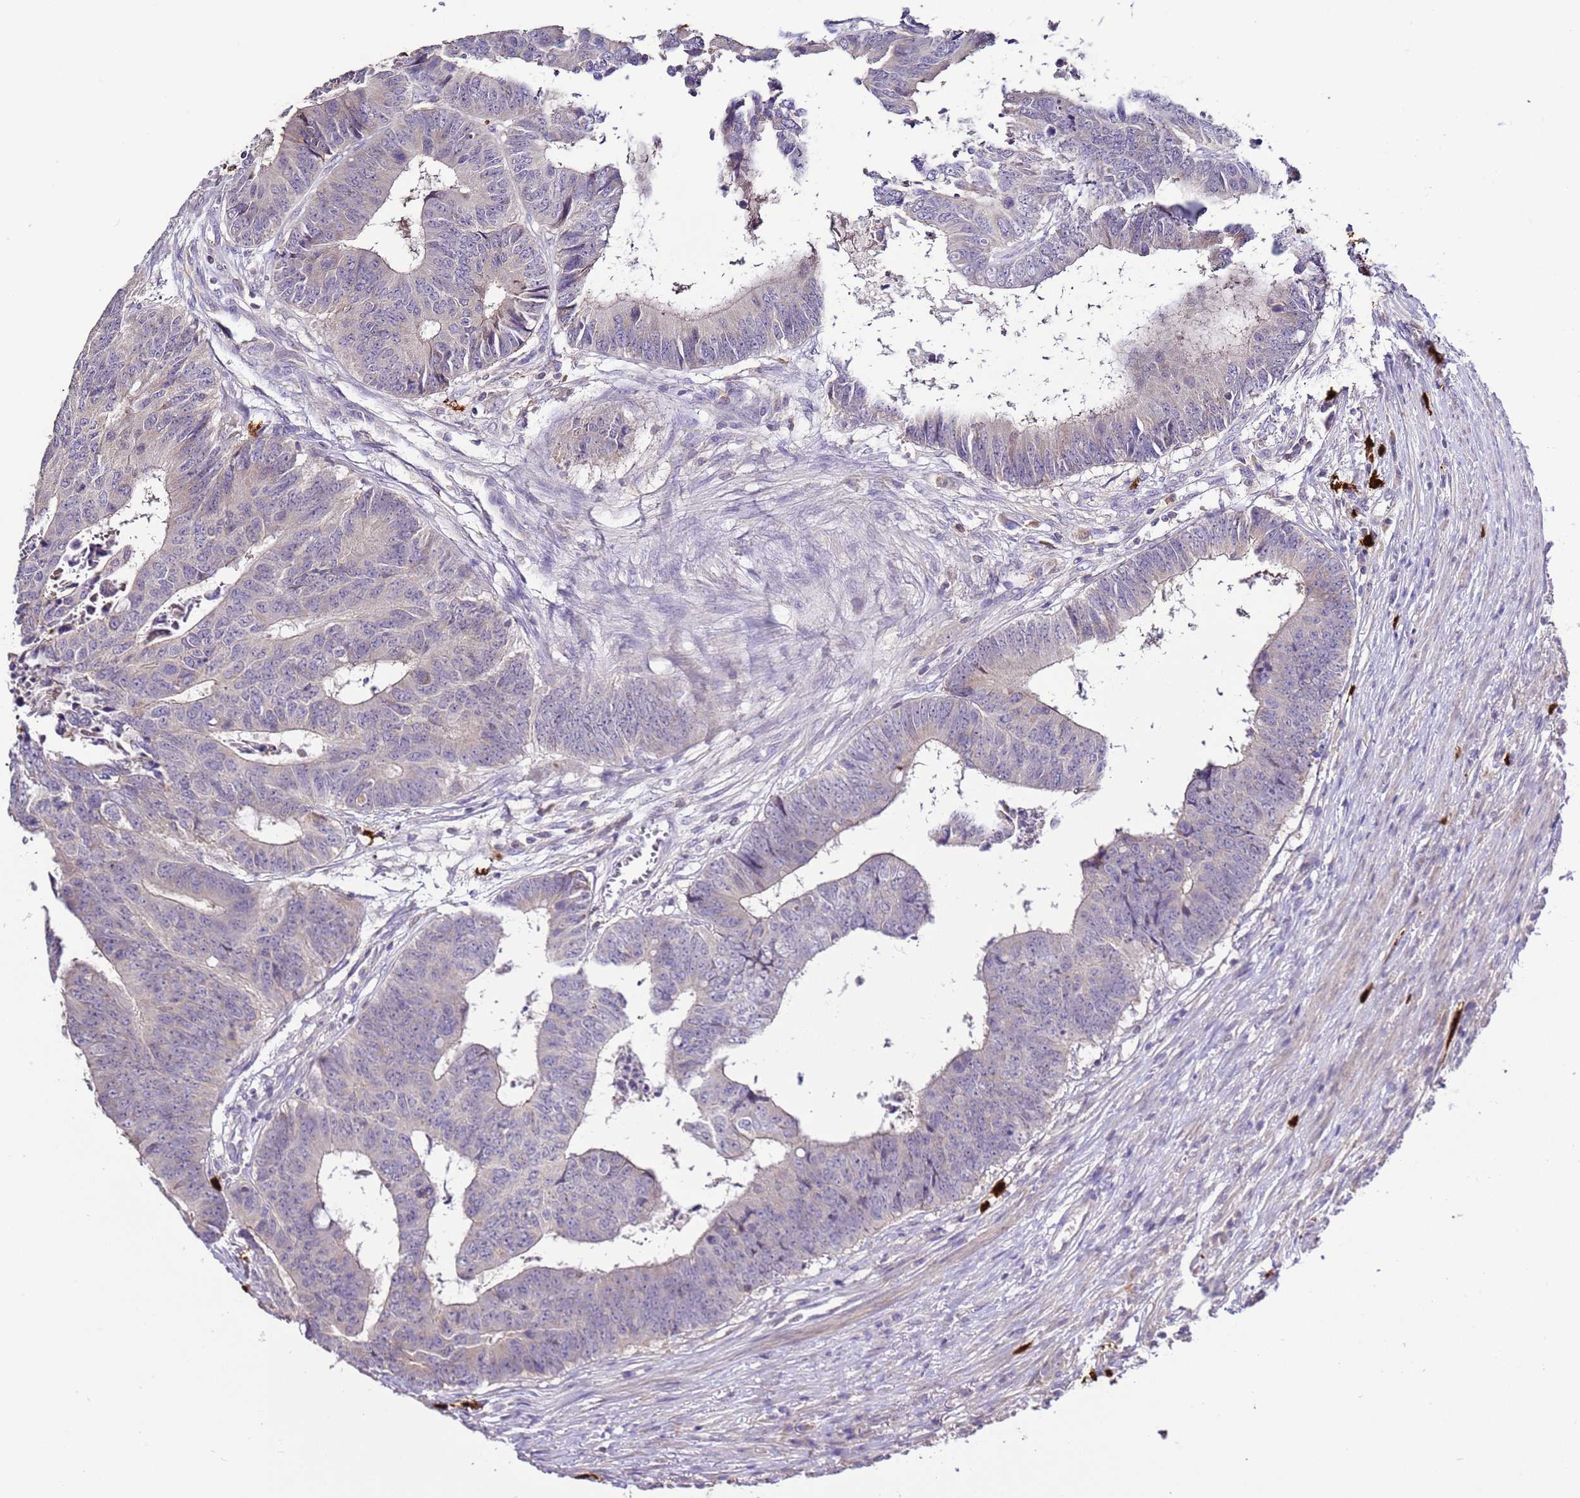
{"staining": {"intensity": "negative", "quantity": "none", "location": "none"}, "tissue": "colorectal cancer", "cell_type": "Tumor cells", "image_type": "cancer", "snomed": [{"axis": "morphology", "description": "Adenocarcinoma, NOS"}, {"axis": "topography", "description": "Rectum"}], "caption": "Tumor cells are negative for protein expression in human colorectal adenocarcinoma. Brightfield microscopy of IHC stained with DAB (brown) and hematoxylin (blue), captured at high magnification.", "gene": "IL2RG", "patient": {"sex": "male", "age": 84}}